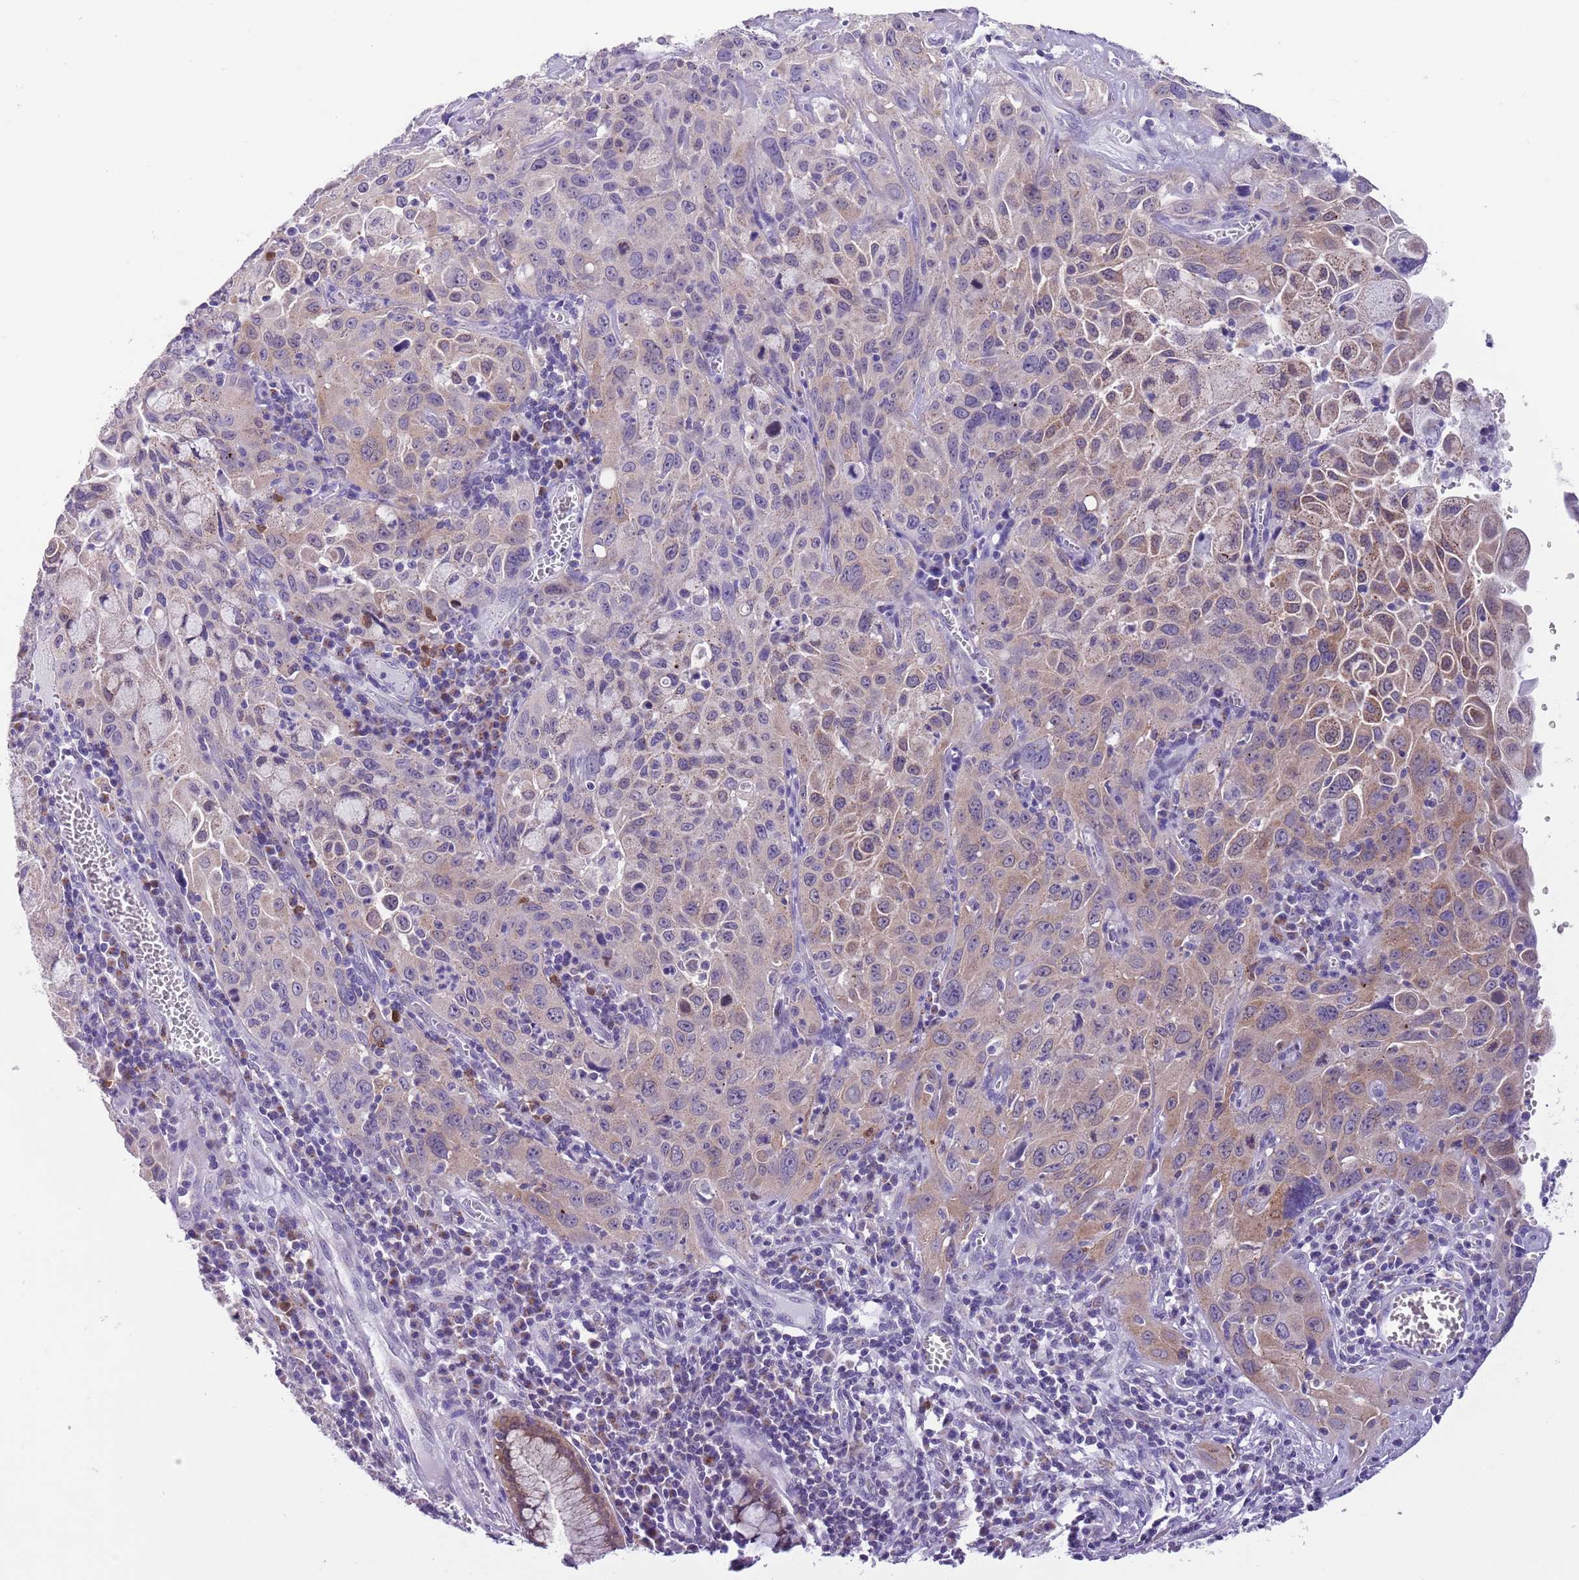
{"staining": {"intensity": "moderate", "quantity": "<25%", "location": "cytoplasmic/membranous"}, "tissue": "cervical cancer", "cell_type": "Tumor cells", "image_type": "cancer", "snomed": [{"axis": "morphology", "description": "Squamous cell carcinoma, NOS"}, {"axis": "topography", "description": "Cervix"}], "caption": "The photomicrograph reveals staining of cervical squamous cell carcinoma, revealing moderate cytoplasmic/membranous protein positivity (brown color) within tumor cells.", "gene": "PFKFB2", "patient": {"sex": "female", "age": 42}}